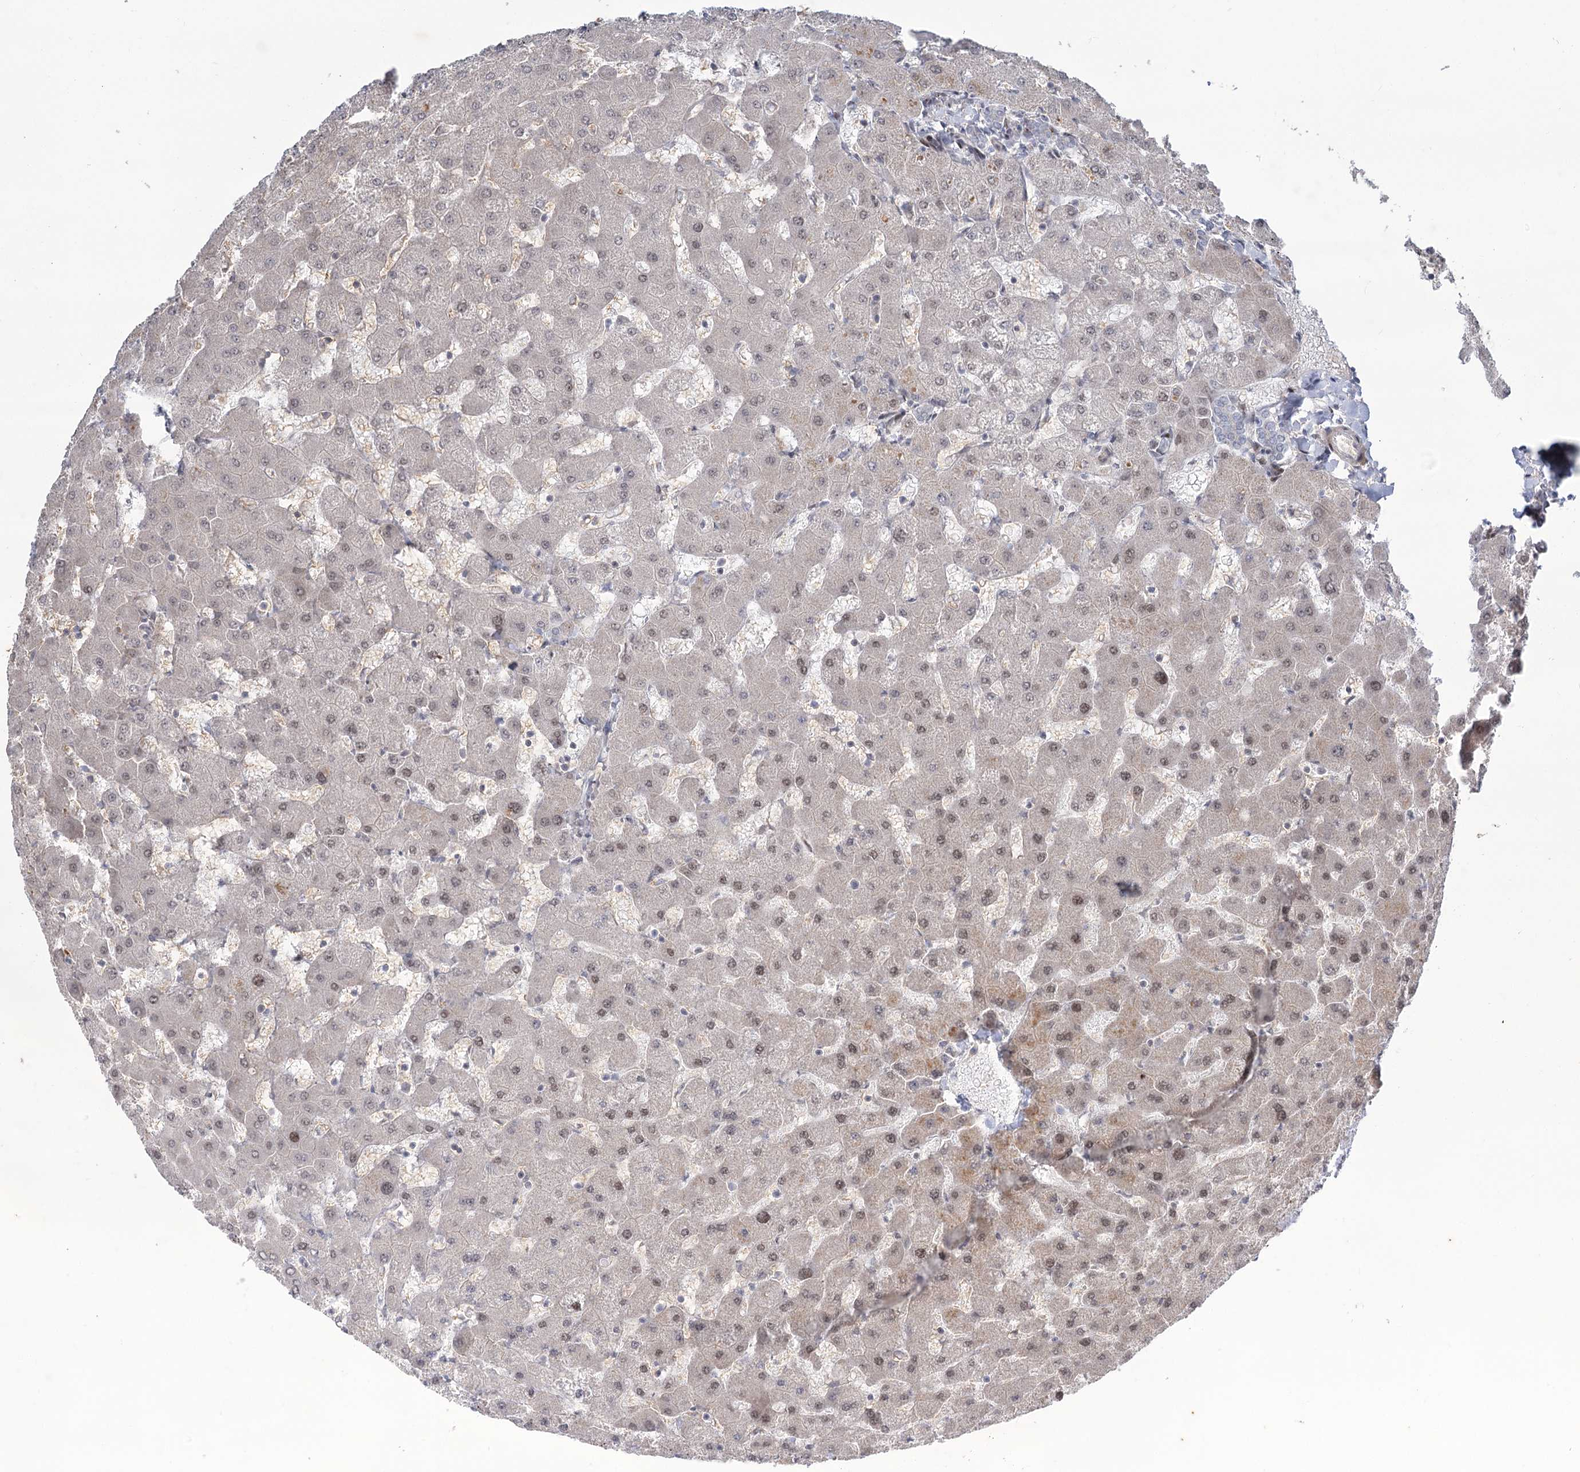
{"staining": {"intensity": "negative", "quantity": "none", "location": "none"}, "tissue": "liver", "cell_type": "Cholangiocytes", "image_type": "normal", "snomed": [{"axis": "morphology", "description": "Normal tissue, NOS"}, {"axis": "topography", "description": "Liver"}], "caption": "Liver stained for a protein using immunohistochemistry (IHC) reveals no expression cholangiocytes.", "gene": "HELQ", "patient": {"sex": "female", "age": 63}}